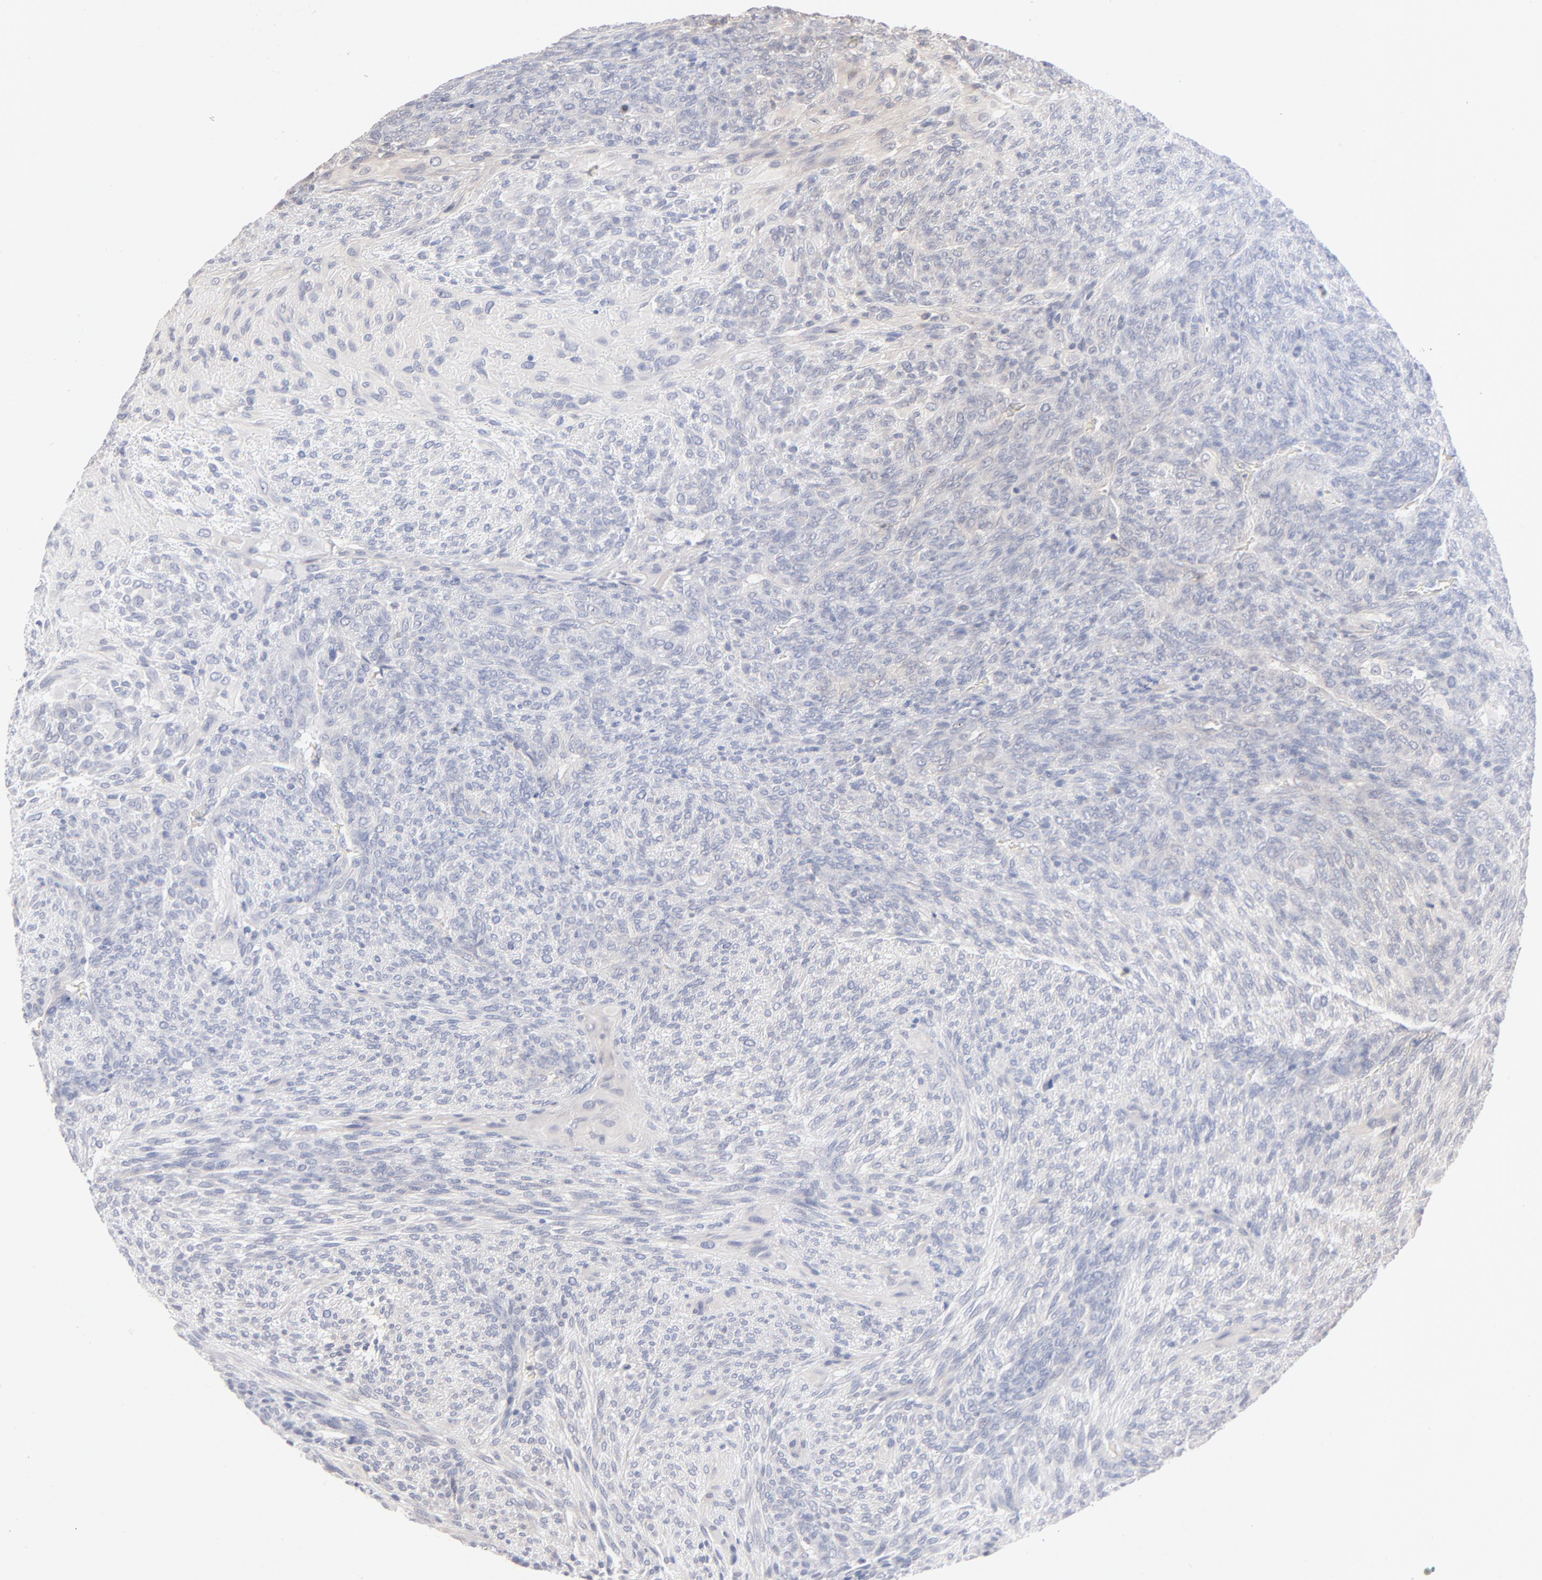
{"staining": {"intensity": "negative", "quantity": "none", "location": "none"}, "tissue": "glioma", "cell_type": "Tumor cells", "image_type": "cancer", "snomed": [{"axis": "morphology", "description": "Glioma, malignant, High grade"}, {"axis": "topography", "description": "Cerebral cortex"}], "caption": "An IHC image of glioma is shown. There is no staining in tumor cells of glioma.", "gene": "ONECUT1", "patient": {"sex": "female", "age": 55}}